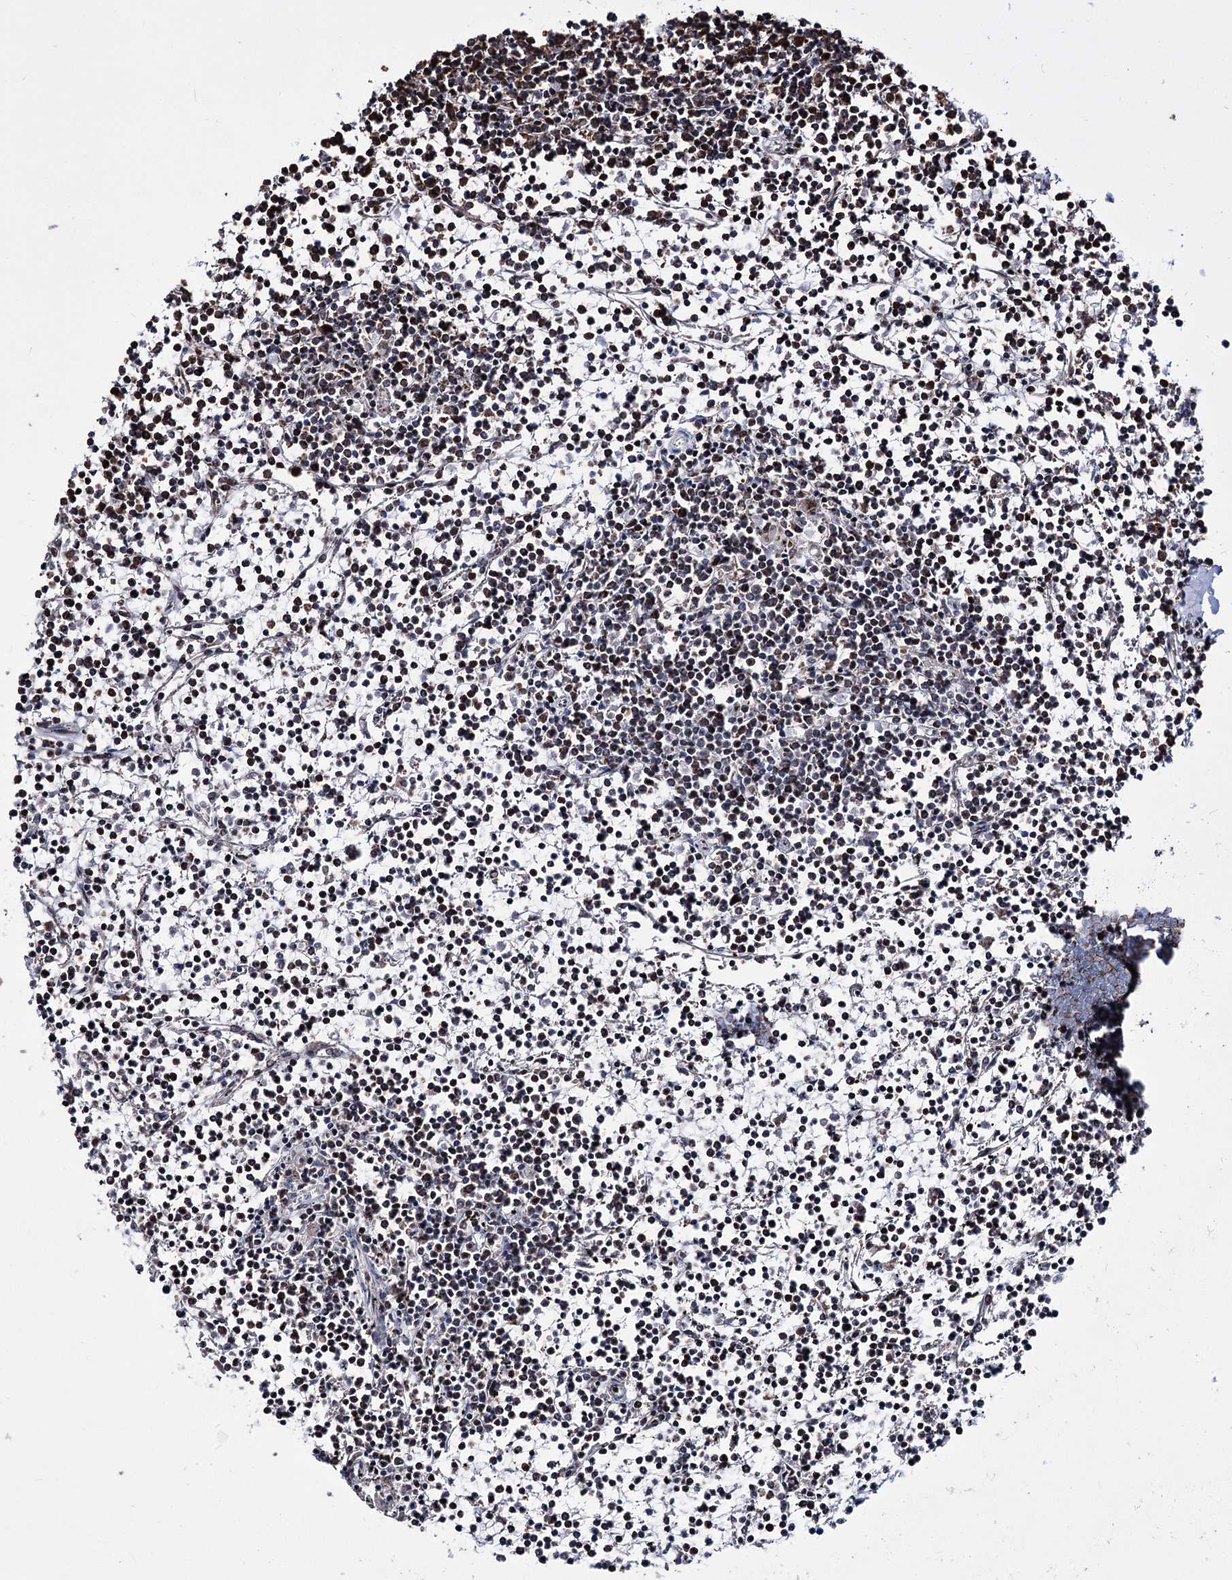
{"staining": {"intensity": "moderate", "quantity": "25%-75%", "location": "cytoplasmic/membranous"}, "tissue": "lymphoma", "cell_type": "Tumor cells", "image_type": "cancer", "snomed": [{"axis": "morphology", "description": "Malignant lymphoma, non-Hodgkin's type, Low grade"}, {"axis": "topography", "description": "Spleen"}], "caption": "Protein positivity by IHC reveals moderate cytoplasmic/membranous expression in about 25%-75% of tumor cells in lymphoma. (DAB IHC with brightfield microscopy, high magnification).", "gene": "CREB3L4", "patient": {"sex": "female", "age": 19}}